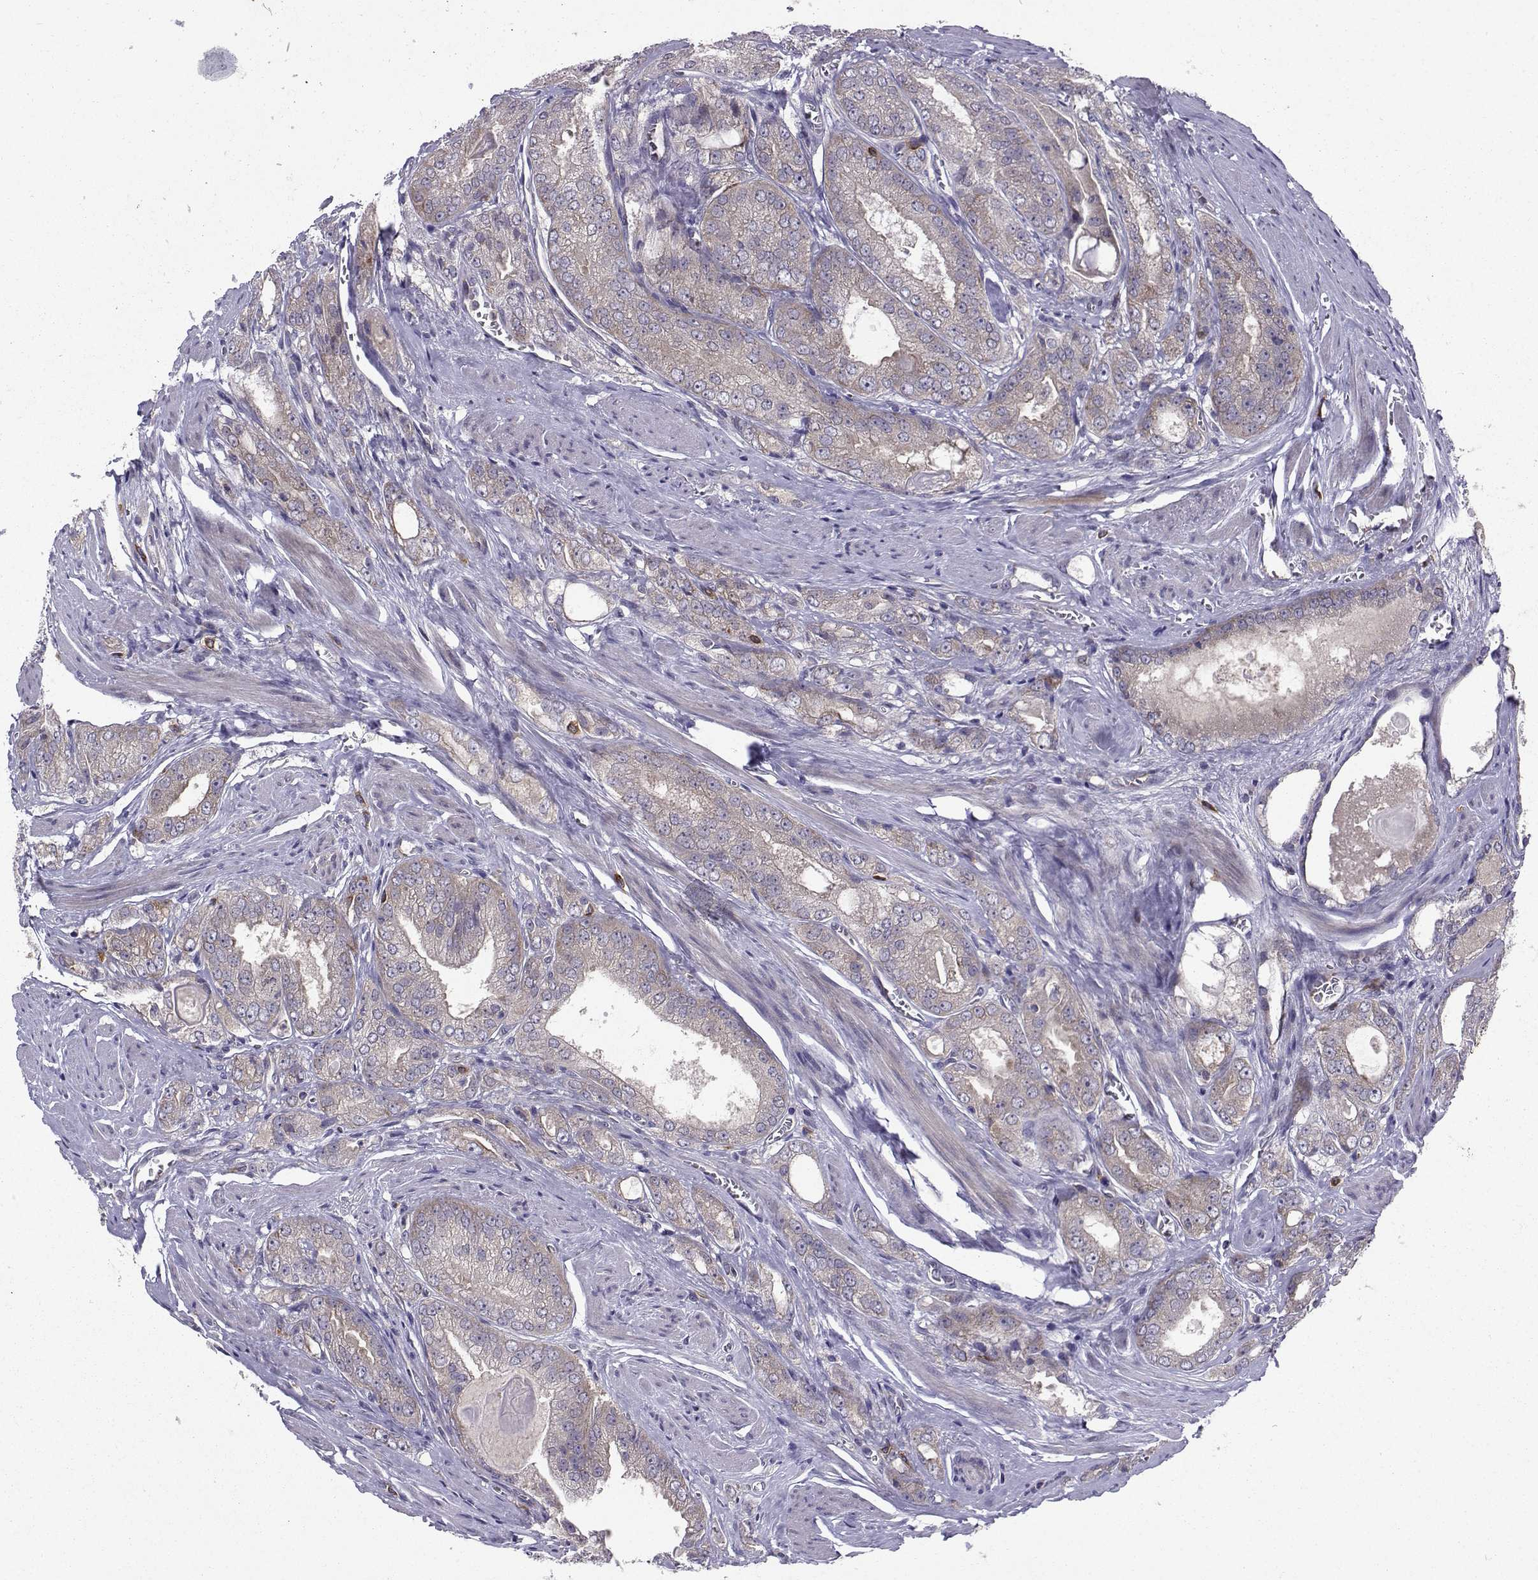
{"staining": {"intensity": "weak", "quantity": "<25%", "location": "cytoplasmic/membranous"}, "tissue": "prostate cancer", "cell_type": "Tumor cells", "image_type": "cancer", "snomed": [{"axis": "morphology", "description": "Adenocarcinoma, NOS"}, {"axis": "morphology", "description": "Adenocarcinoma, High grade"}, {"axis": "topography", "description": "Prostate"}], "caption": "There is no significant staining in tumor cells of prostate cancer. (DAB (3,3'-diaminobenzidine) immunohistochemistry visualized using brightfield microscopy, high magnification).", "gene": "STXBP5", "patient": {"sex": "male", "age": 70}}